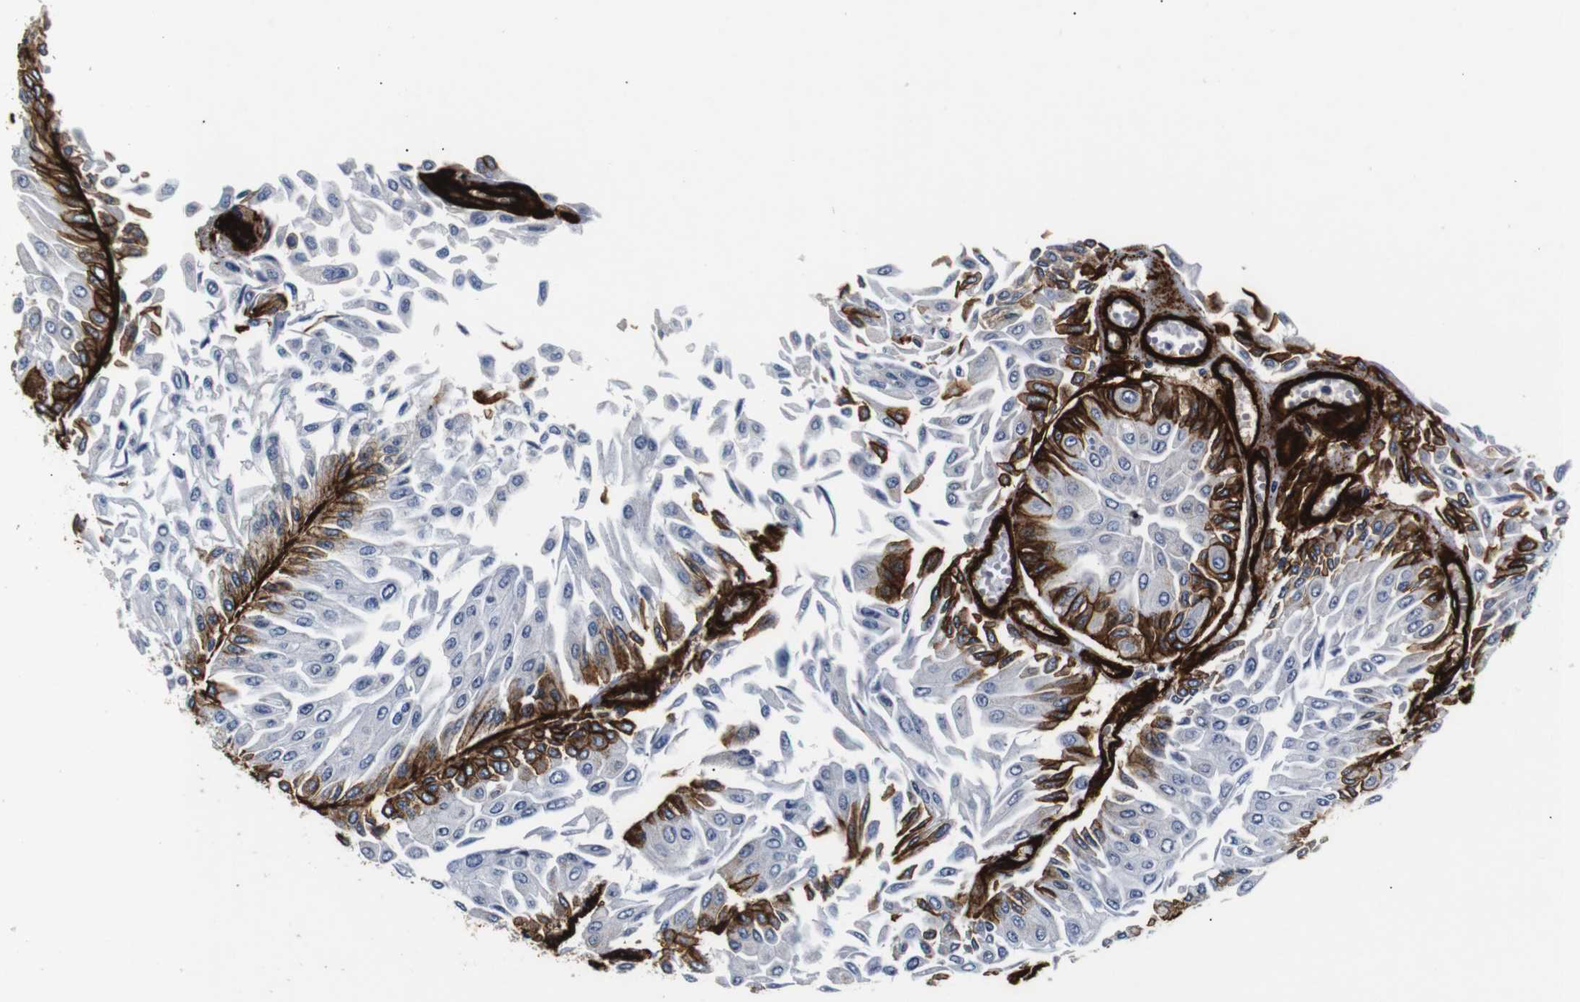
{"staining": {"intensity": "strong", "quantity": "<25%", "location": "cytoplasmic/membranous"}, "tissue": "urothelial cancer", "cell_type": "Tumor cells", "image_type": "cancer", "snomed": [{"axis": "morphology", "description": "Urothelial carcinoma, Low grade"}, {"axis": "topography", "description": "Urinary bladder"}], "caption": "The immunohistochemical stain labels strong cytoplasmic/membranous positivity in tumor cells of urothelial carcinoma (low-grade) tissue.", "gene": "CAV2", "patient": {"sex": "male", "age": 67}}